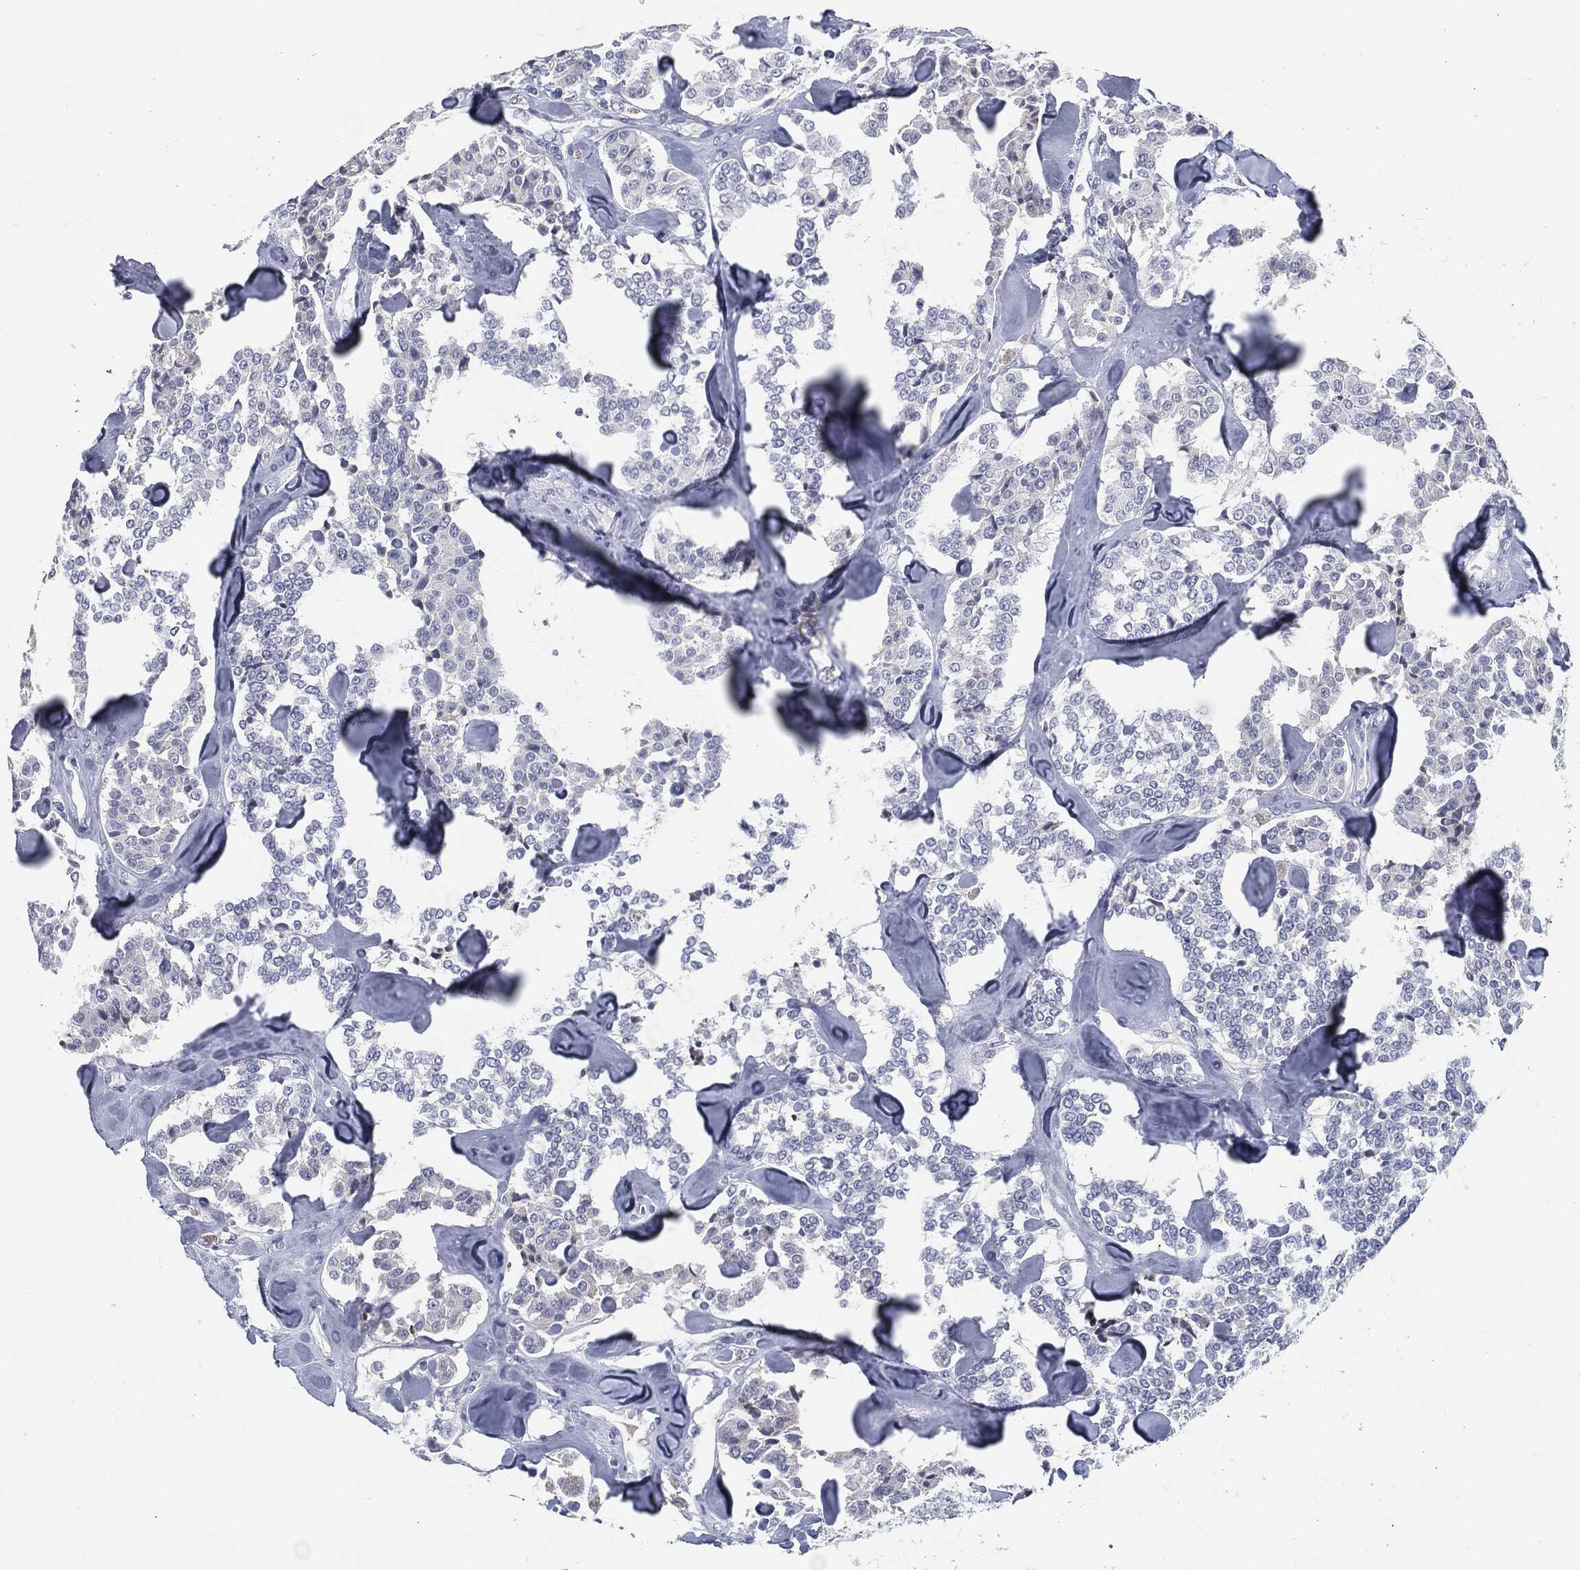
{"staining": {"intensity": "negative", "quantity": "none", "location": "none"}, "tissue": "carcinoid", "cell_type": "Tumor cells", "image_type": "cancer", "snomed": [{"axis": "morphology", "description": "Carcinoid, malignant, NOS"}, {"axis": "topography", "description": "Pancreas"}], "caption": "Protein analysis of carcinoid shows no significant positivity in tumor cells.", "gene": "MST1", "patient": {"sex": "male", "age": 41}}